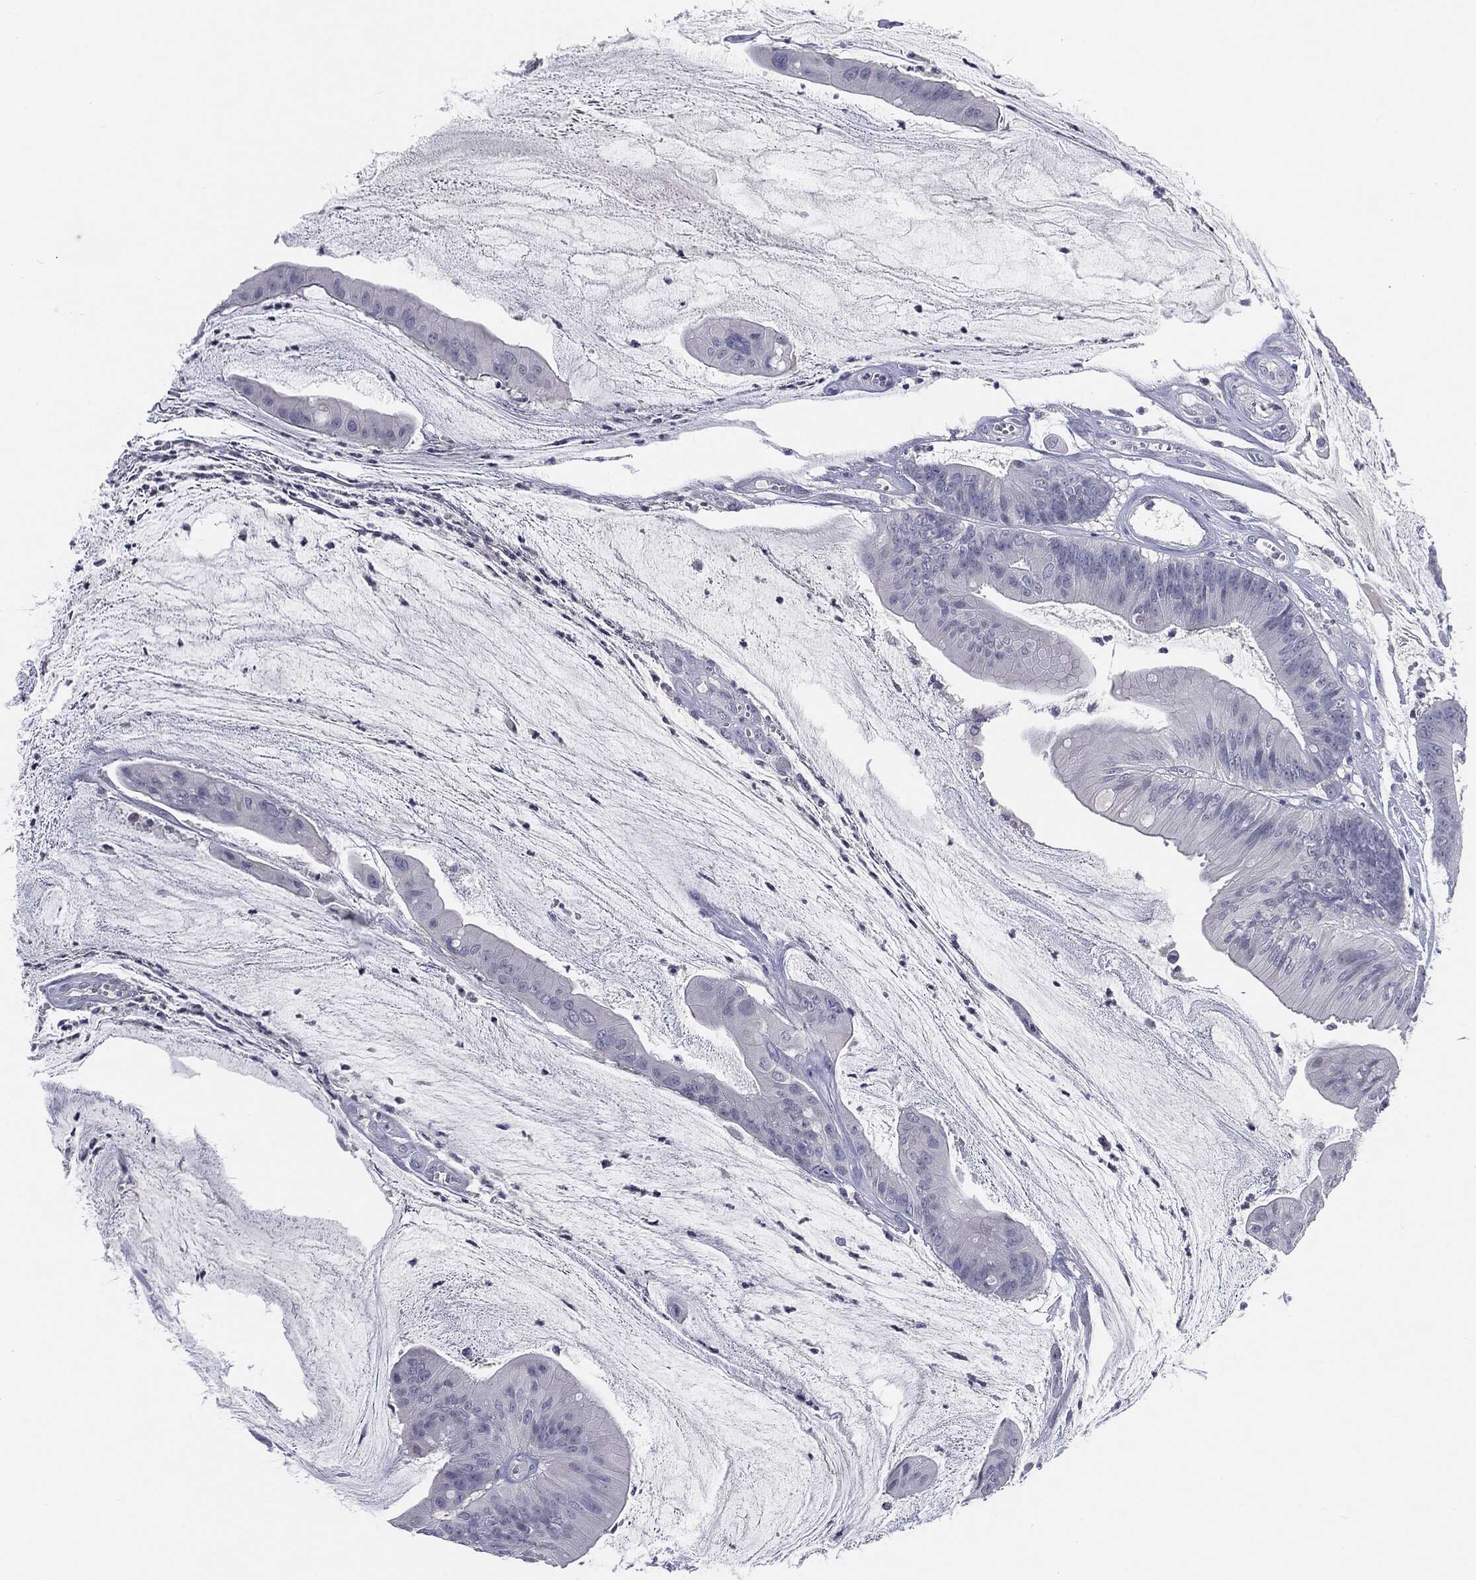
{"staining": {"intensity": "negative", "quantity": "none", "location": "none"}, "tissue": "colorectal cancer", "cell_type": "Tumor cells", "image_type": "cancer", "snomed": [{"axis": "morphology", "description": "Adenocarcinoma, NOS"}, {"axis": "topography", "description": "Colon"}], "caption": "Colorectal cancer was stained to show a protein in brown. There is no significant expression in tumor cells.", "gene": "CGB1", "patient": {"sex": "female", "age": 69}}